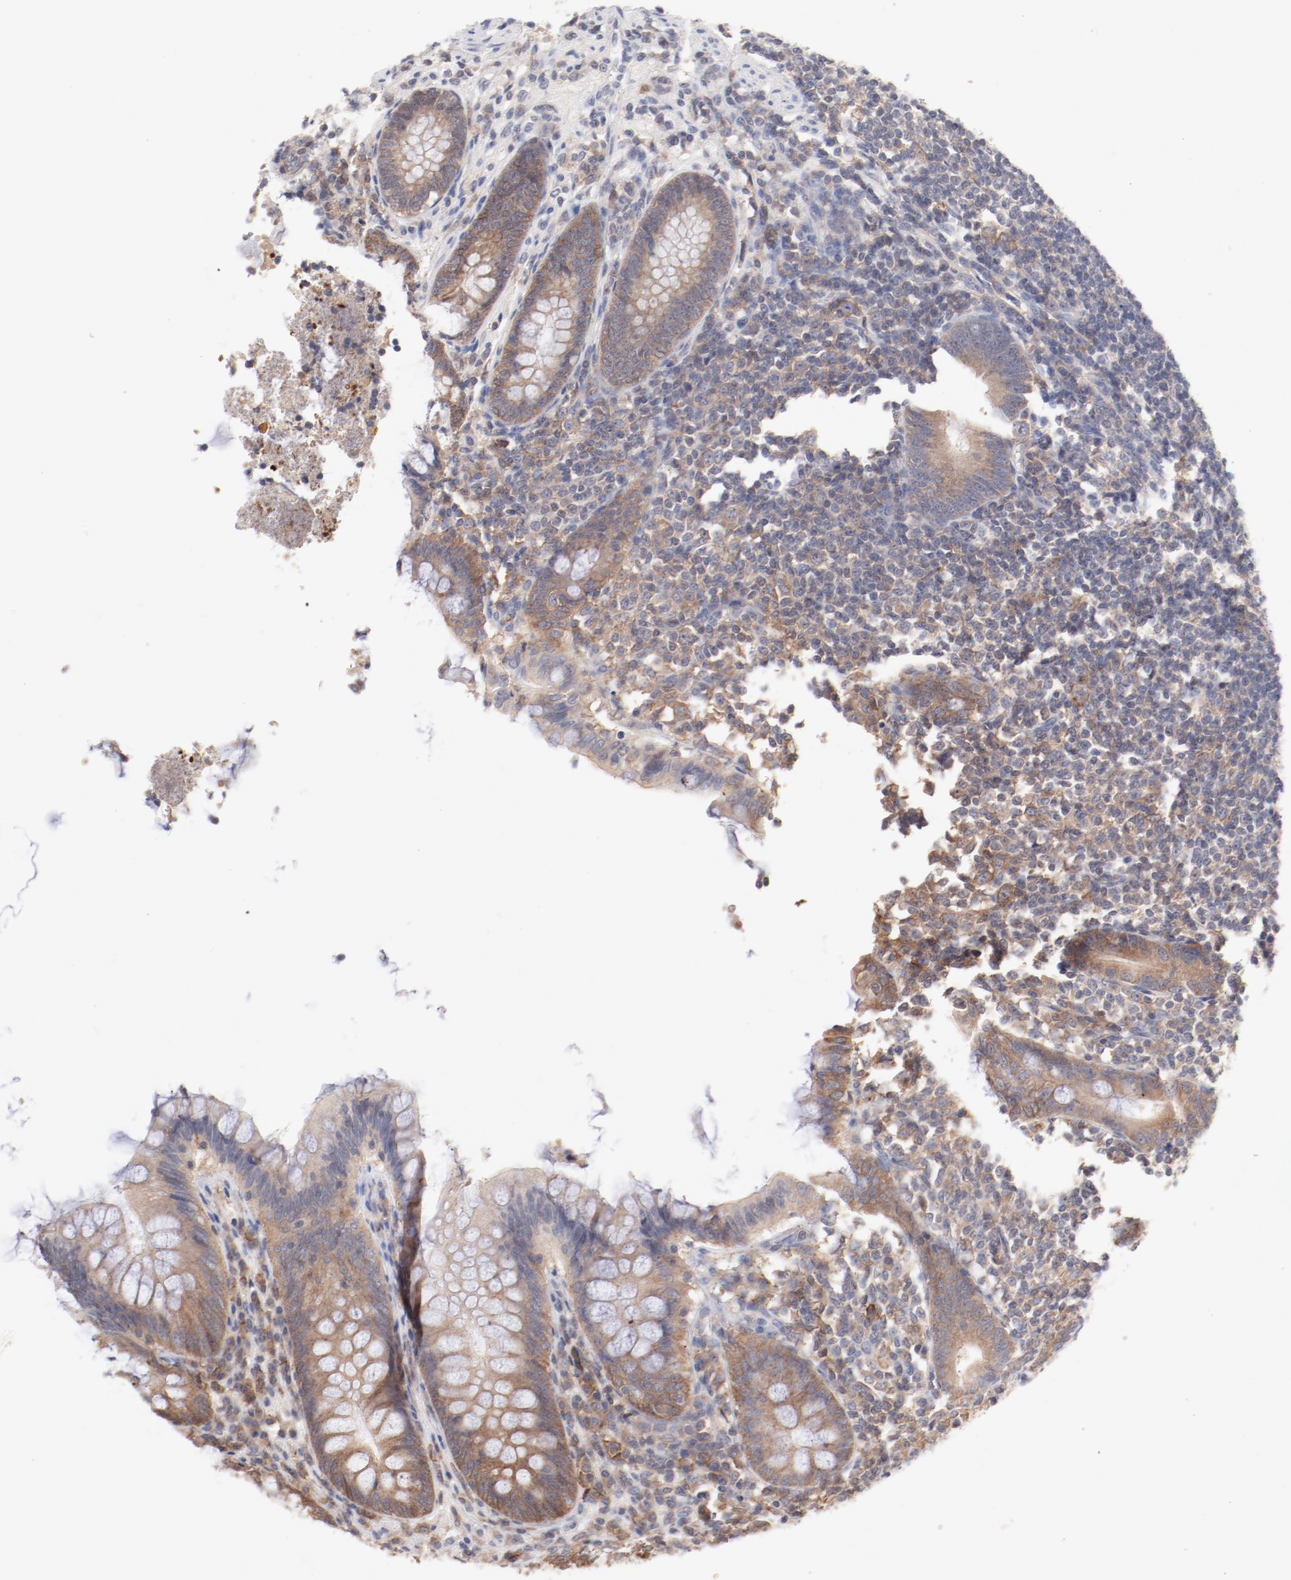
{"staining": {"intensity": "weak", "quantity": ">75%", "location": "cytoplasmic/membranous"}, "tissue": "appendix", "cell_type": "Glandular cells", "image_type": "normal", "snomed": [{"axis": "morphology", "description": "Normal tissue, NOS"}, {"axis": "topography", "description": "Appendix"}], "caption": "IHC image of benign appendix stained for a protein (brown), which demonstrates low levels of weak cytoplasmic/membranous staining in approximately >75% of glandular cells.", "gene": "SETD3", "patient": {"sex": "female", "age": 66}}